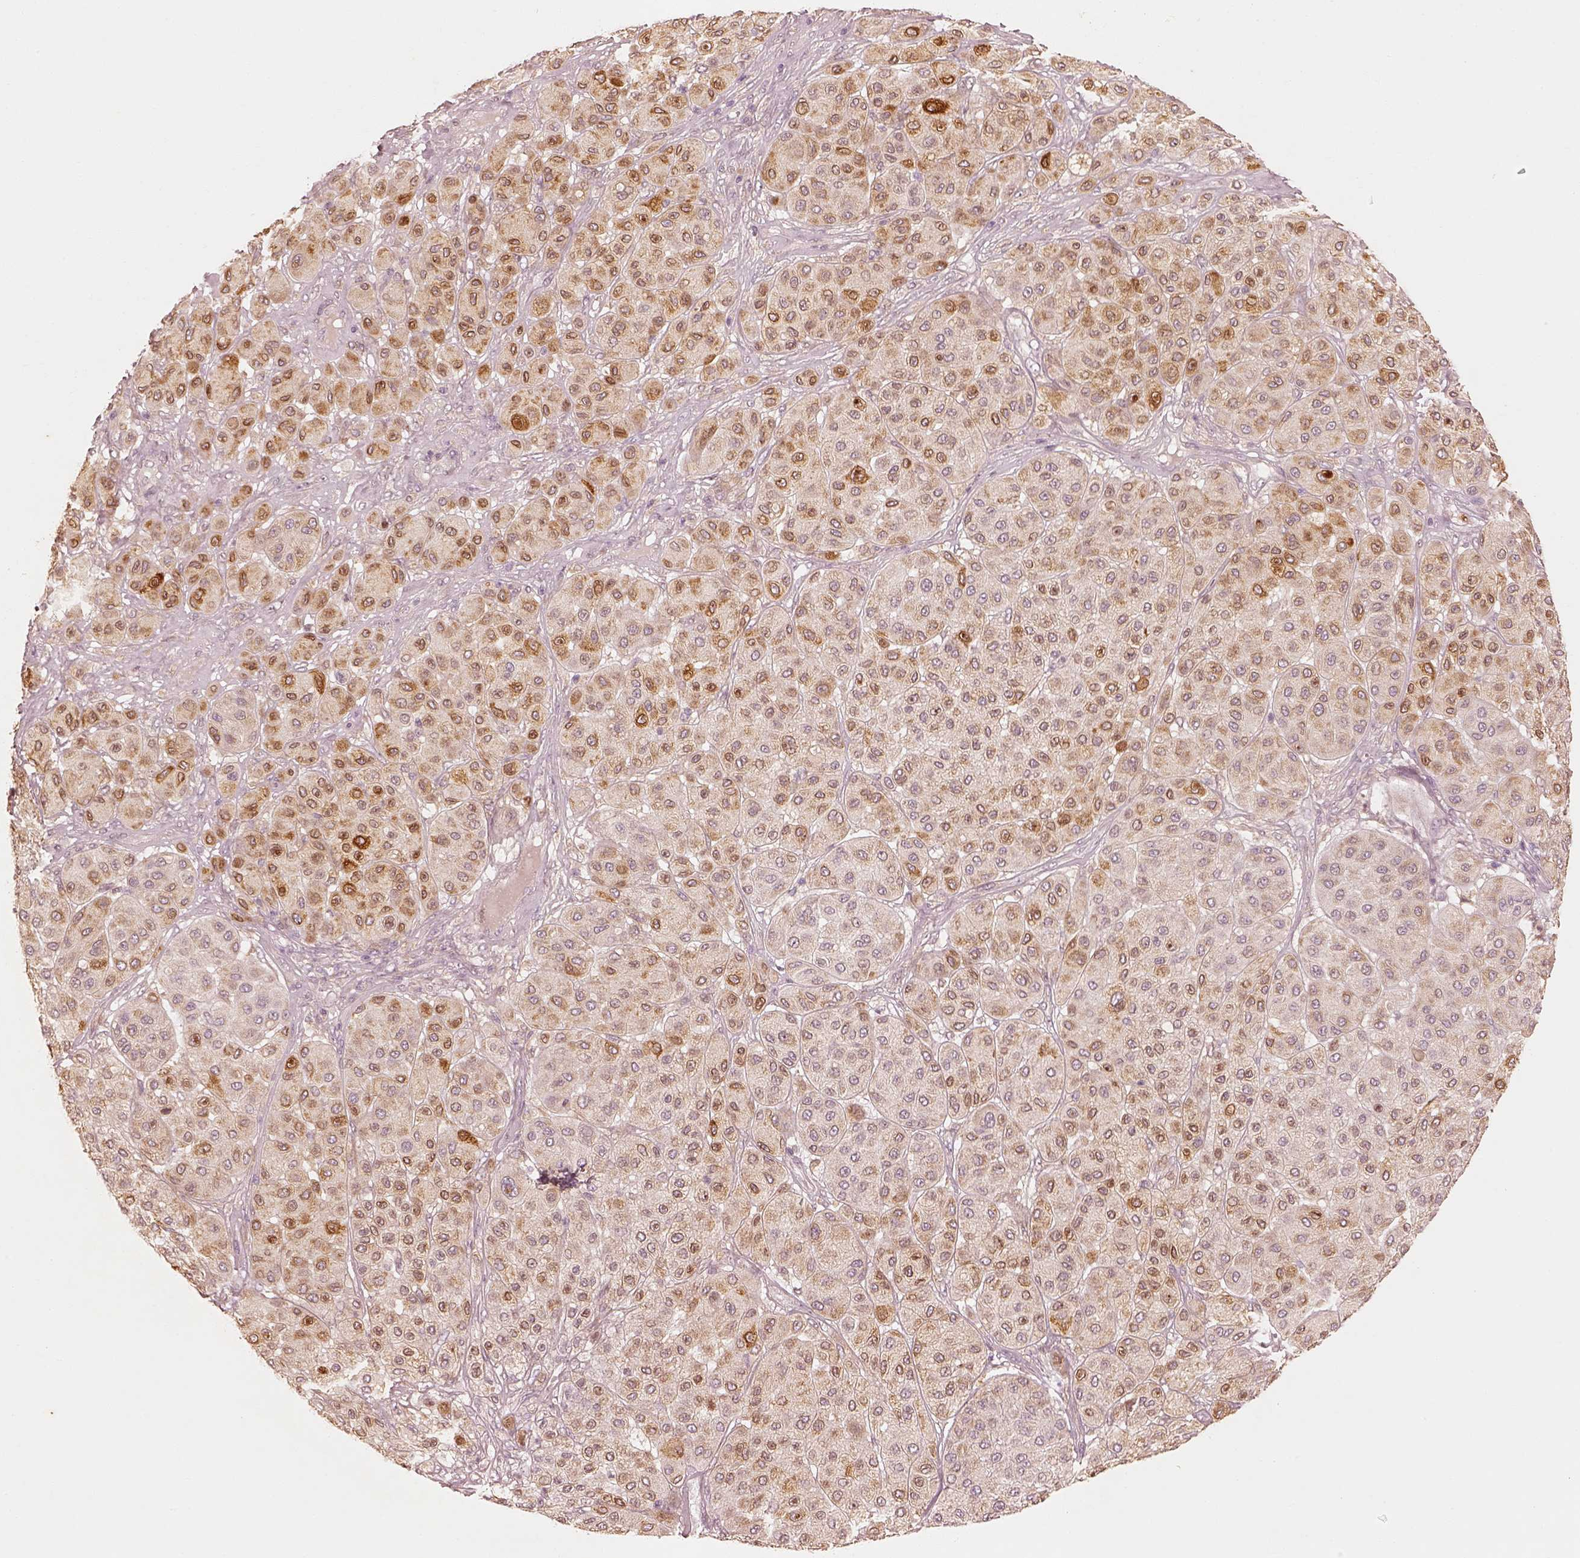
{"staining": {"intensity": "moderate", "quantity": ">75%", "location": "cytoplasmic/membranous"}, "tissue": "melanoma", "cell_type": "Tumor cells", "image_type": "cancer", "snomed": [{"axis": "morphology", "description": "Malignant melanoma, Metastatic site"}, {"axis": "topography", "description": "Smooth muscle"}], "caption": "Melanoma stained for a protein displays moderate cytoplasmic/membranous positivity in tumor cells. (DAB (3,3'-diaminobenzidine) IHC, brown staining for protein, blue staining for nuclei).", "gene": "WLS", "patient": {"sex": "male", "age": 41}}